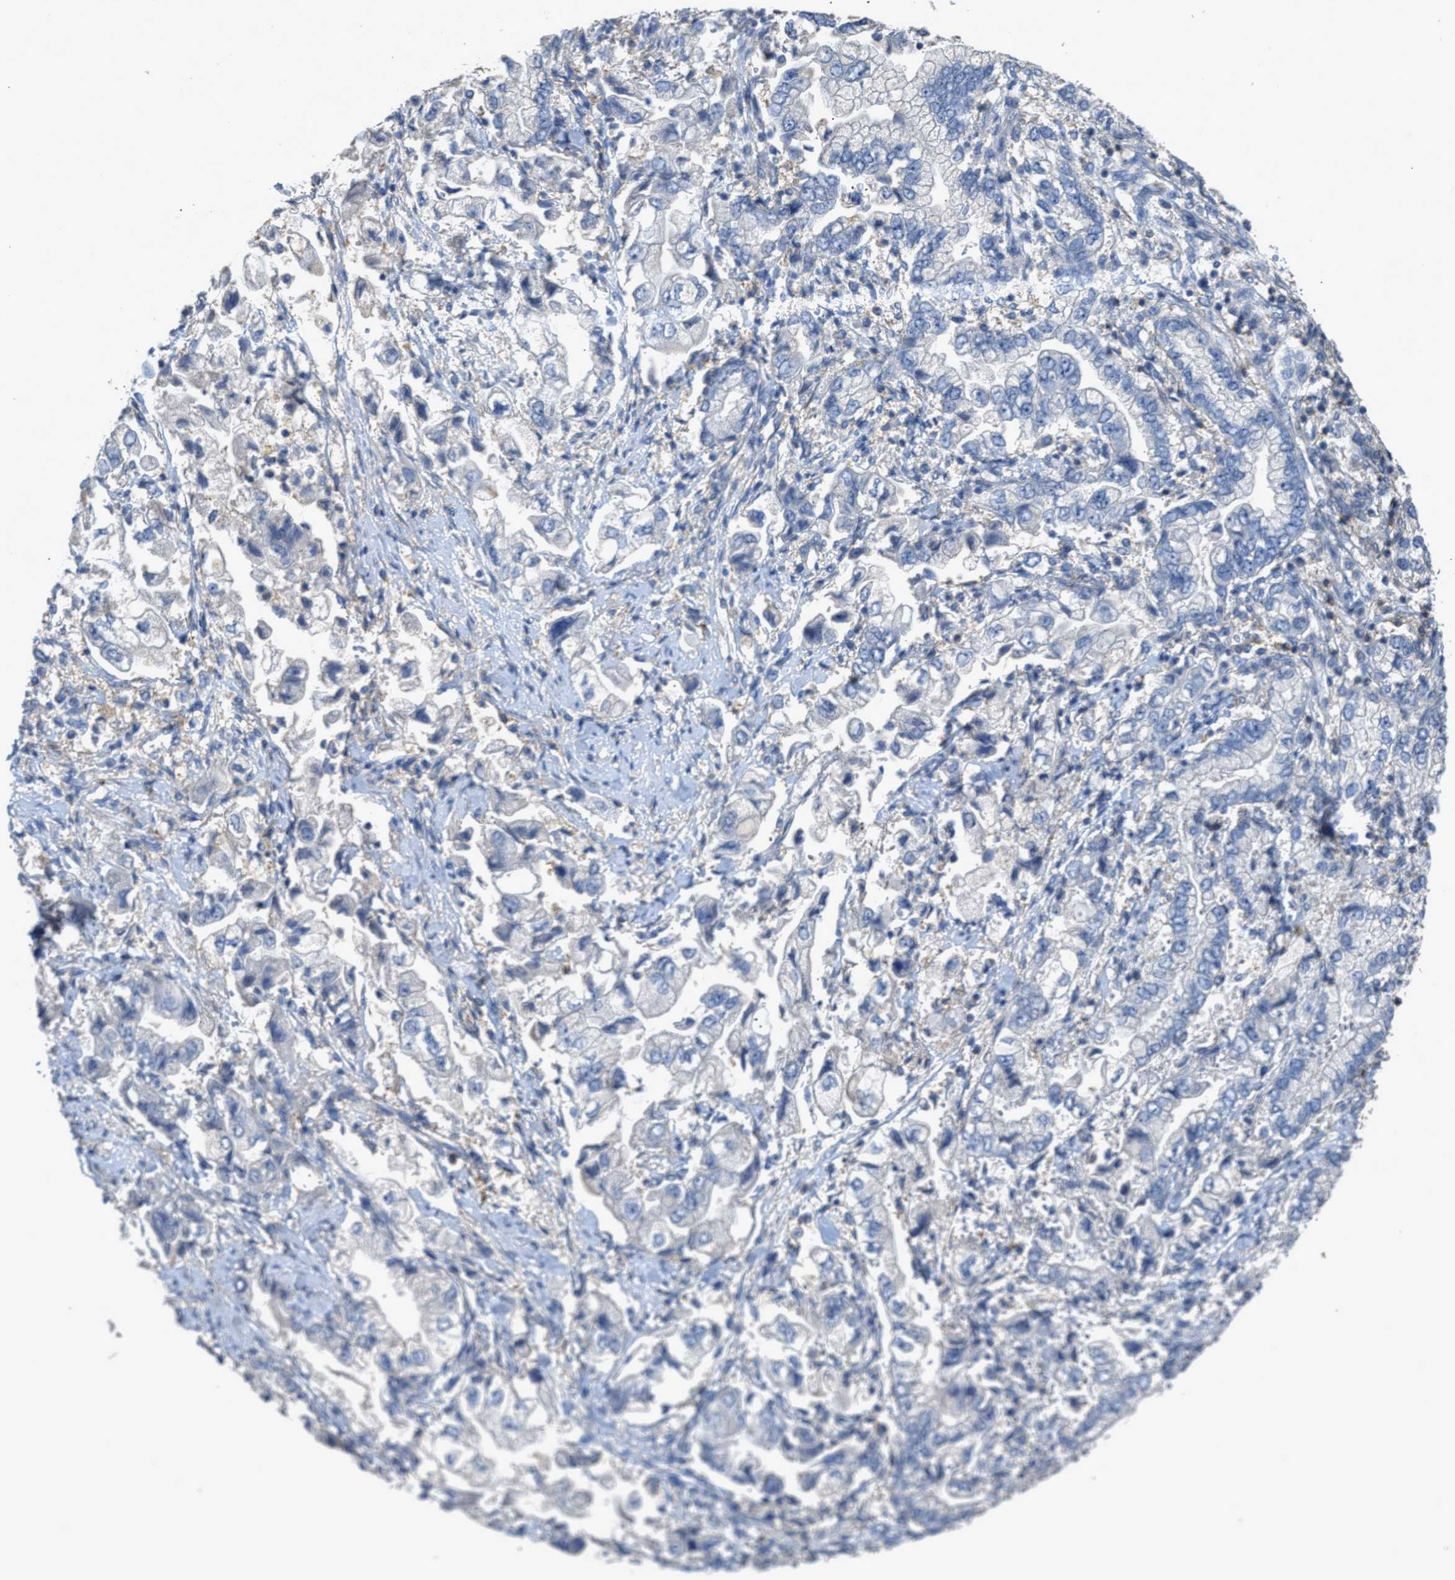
{"staining": {"intensity": "negative", "quantity": "none", "location": "none"}, "tissue": "stomach cancer", "cell_type": "Tumor cells", "image_type": "cancer", "snomed": [{"axis": "morphology", "description": "Normal tissue, NOS"}, {"axis": "morphology", "description": "Adenocarcinoma, NOS"}, {"axis": "topography", "description": "Stomach"}], "caption": "Stomach adenocarcinoma stained for a protein using immunohistochemistry (IHC) reveals no positivity tumor cells.", "gene": "OR51E1", "patient": {"sex": "male", "age": 62}}